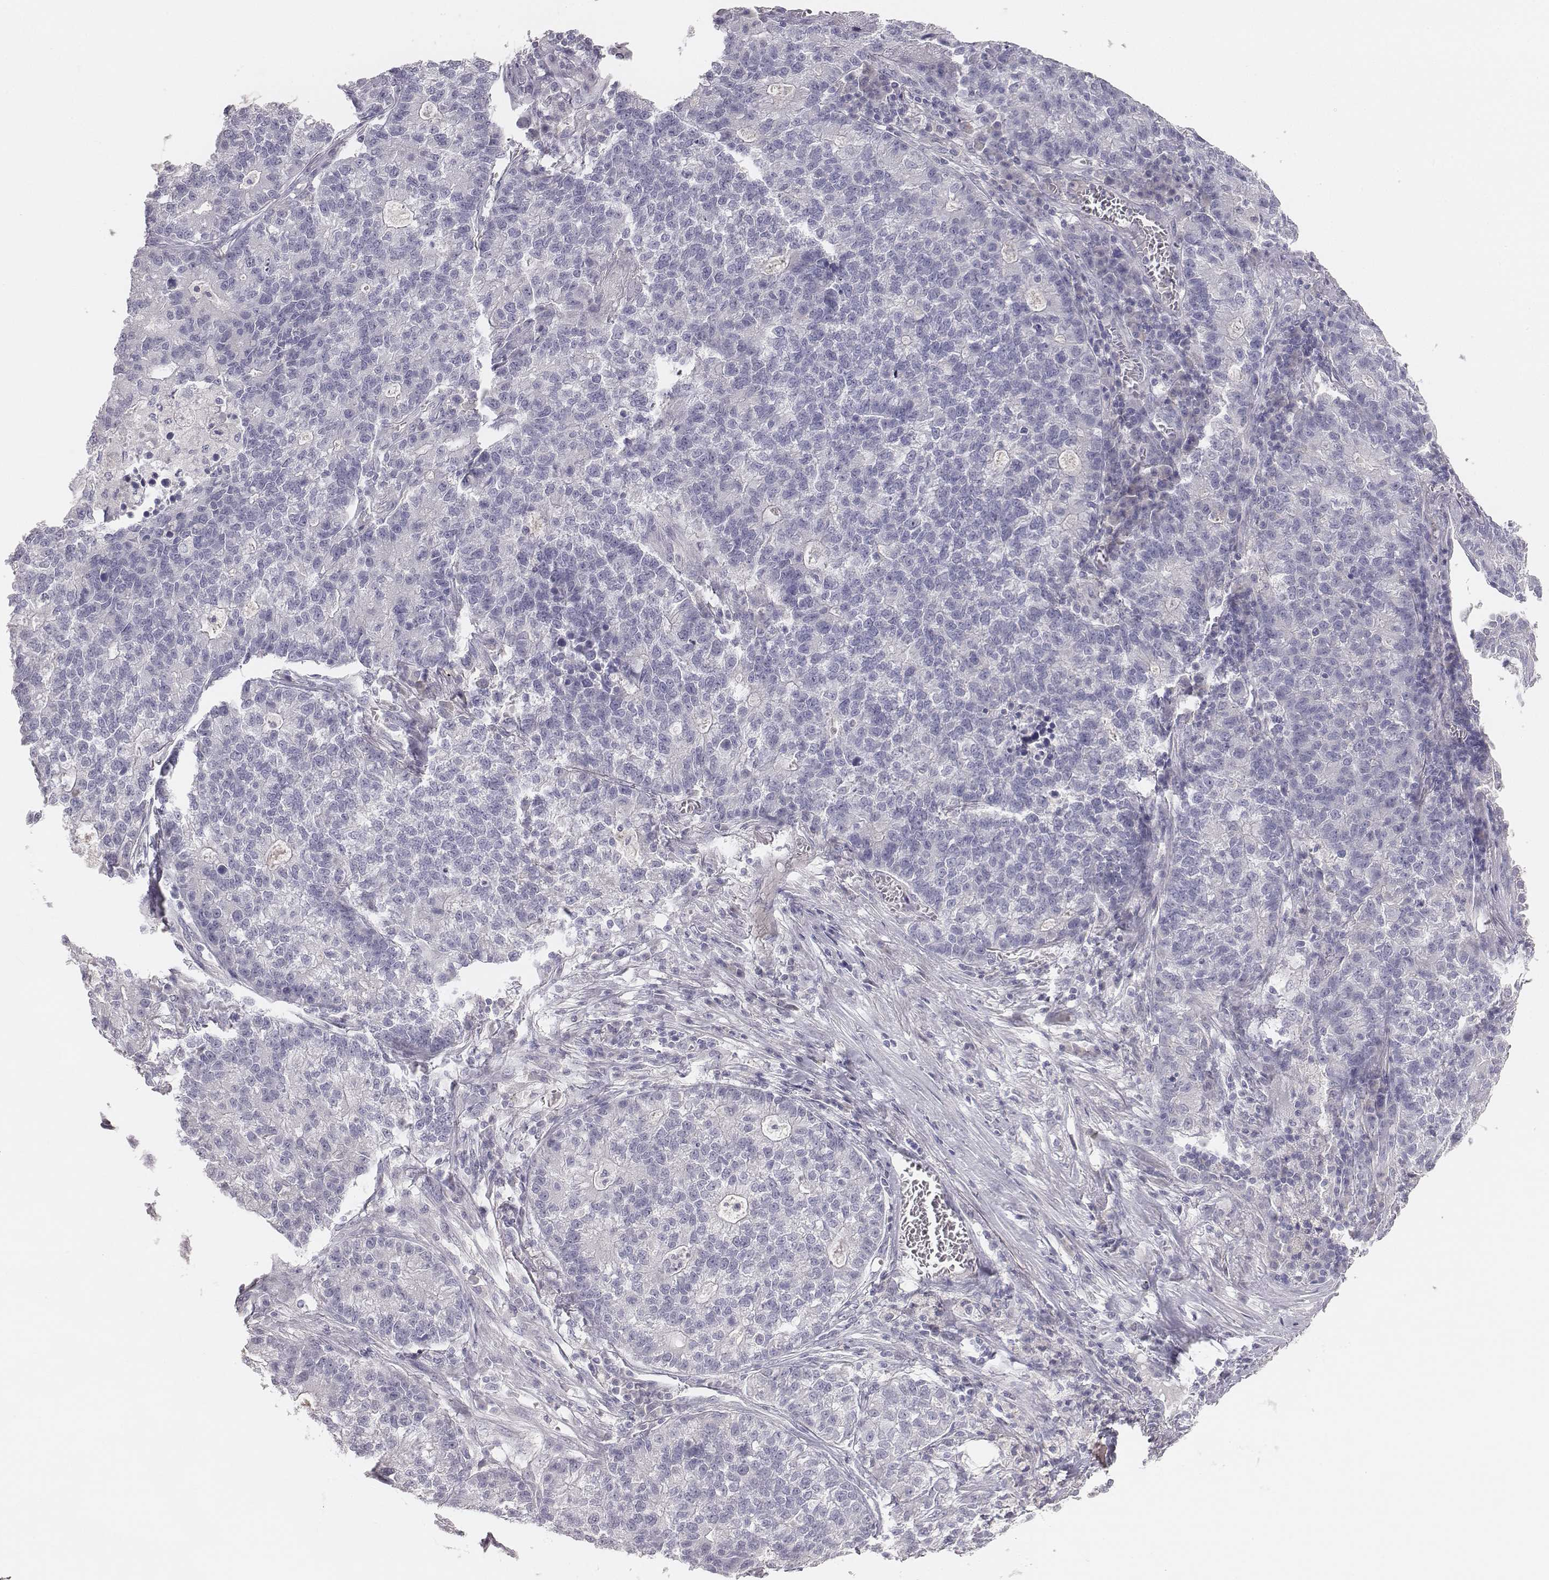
{"staining": {"intensity": "negative", "quantity": "none", "location": "none"}, "tissue": "lung cancer", "cell_type": "Tumor cells", "image_type": "cancer", "snomed": [{"axis": "morphology", "description": "Adenocarcinoma, NOS"}, {"axis": "topography", "description": "Lung"}], "caption": "Immunohistochemistry (IHC) image of lung cancer (adenocarcinoma) stained for a protein (brown), which displays no expression in tumor cells. (Stains: DAB (3,3'-diaminobenzidine) IHC with hematoxylin counter stain, Microscopy: brightfield microscopy at high magnification).", "gene": "MYH6", "patient": {"sex": "male", "age": 57}}